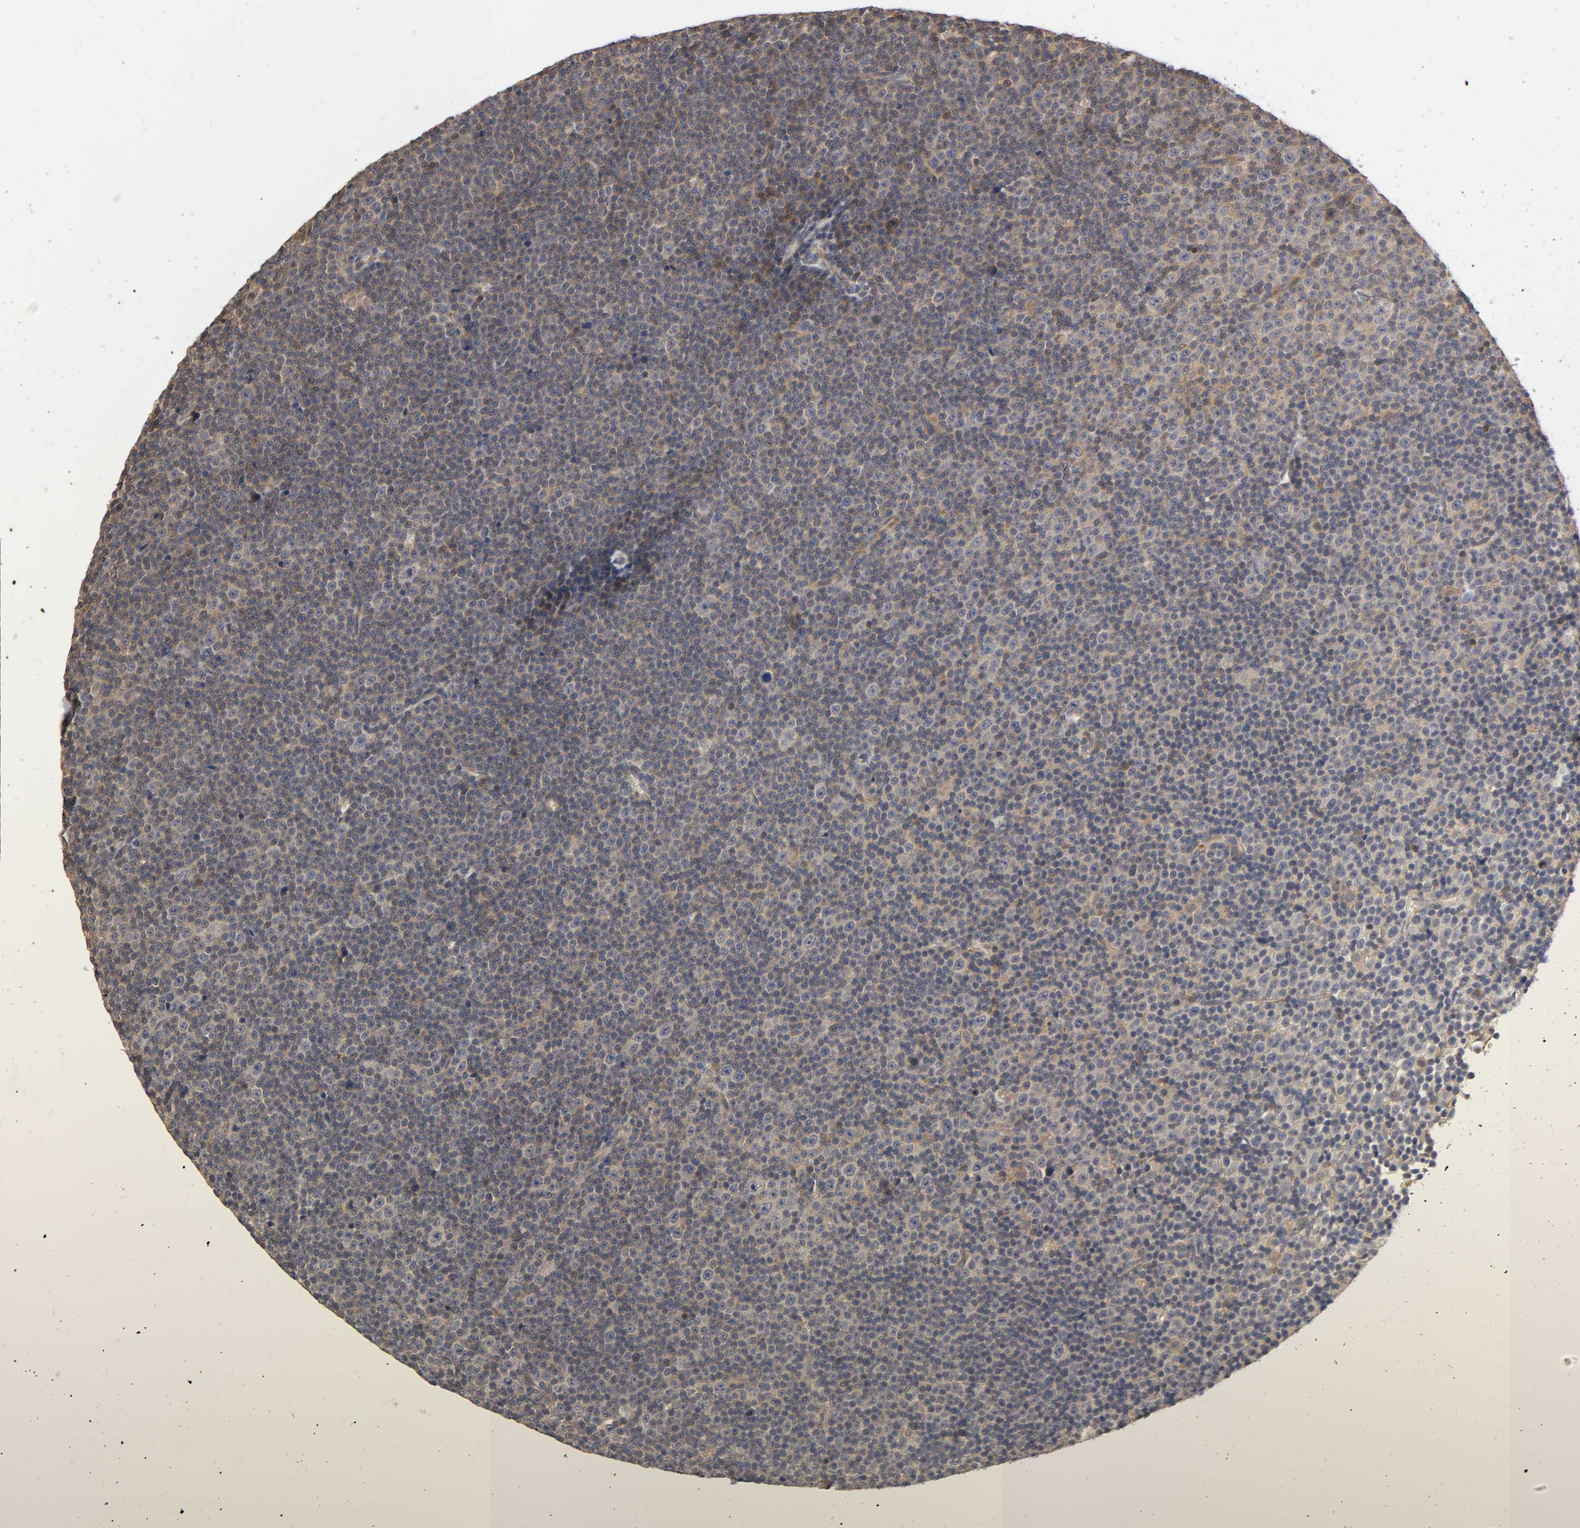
{"staining": {"intensity": "weak", "quantity": "25%-75%", "location": "cytoplasmic/membranous"}, "tissue": "lymphoma", "cell_type": "Tumor cells", "image_type": "cancer", "snomed": [{"axis": "morphology", "description": "Malignant lymphoma, non-Hodgkin's type, Low grade"}, {"axis": "topography", "description": "Lymph node"}], "caption": "Immunohistochemistry (DAB (3,3'-diaminobenzidine)) staining of lymphoma shows weak cytoplasmic/membranous protein staining in approximately 25%-75% of tumor cells.", "gene": "PDE5A", "patient": {"sex": "female", "age": 67}}